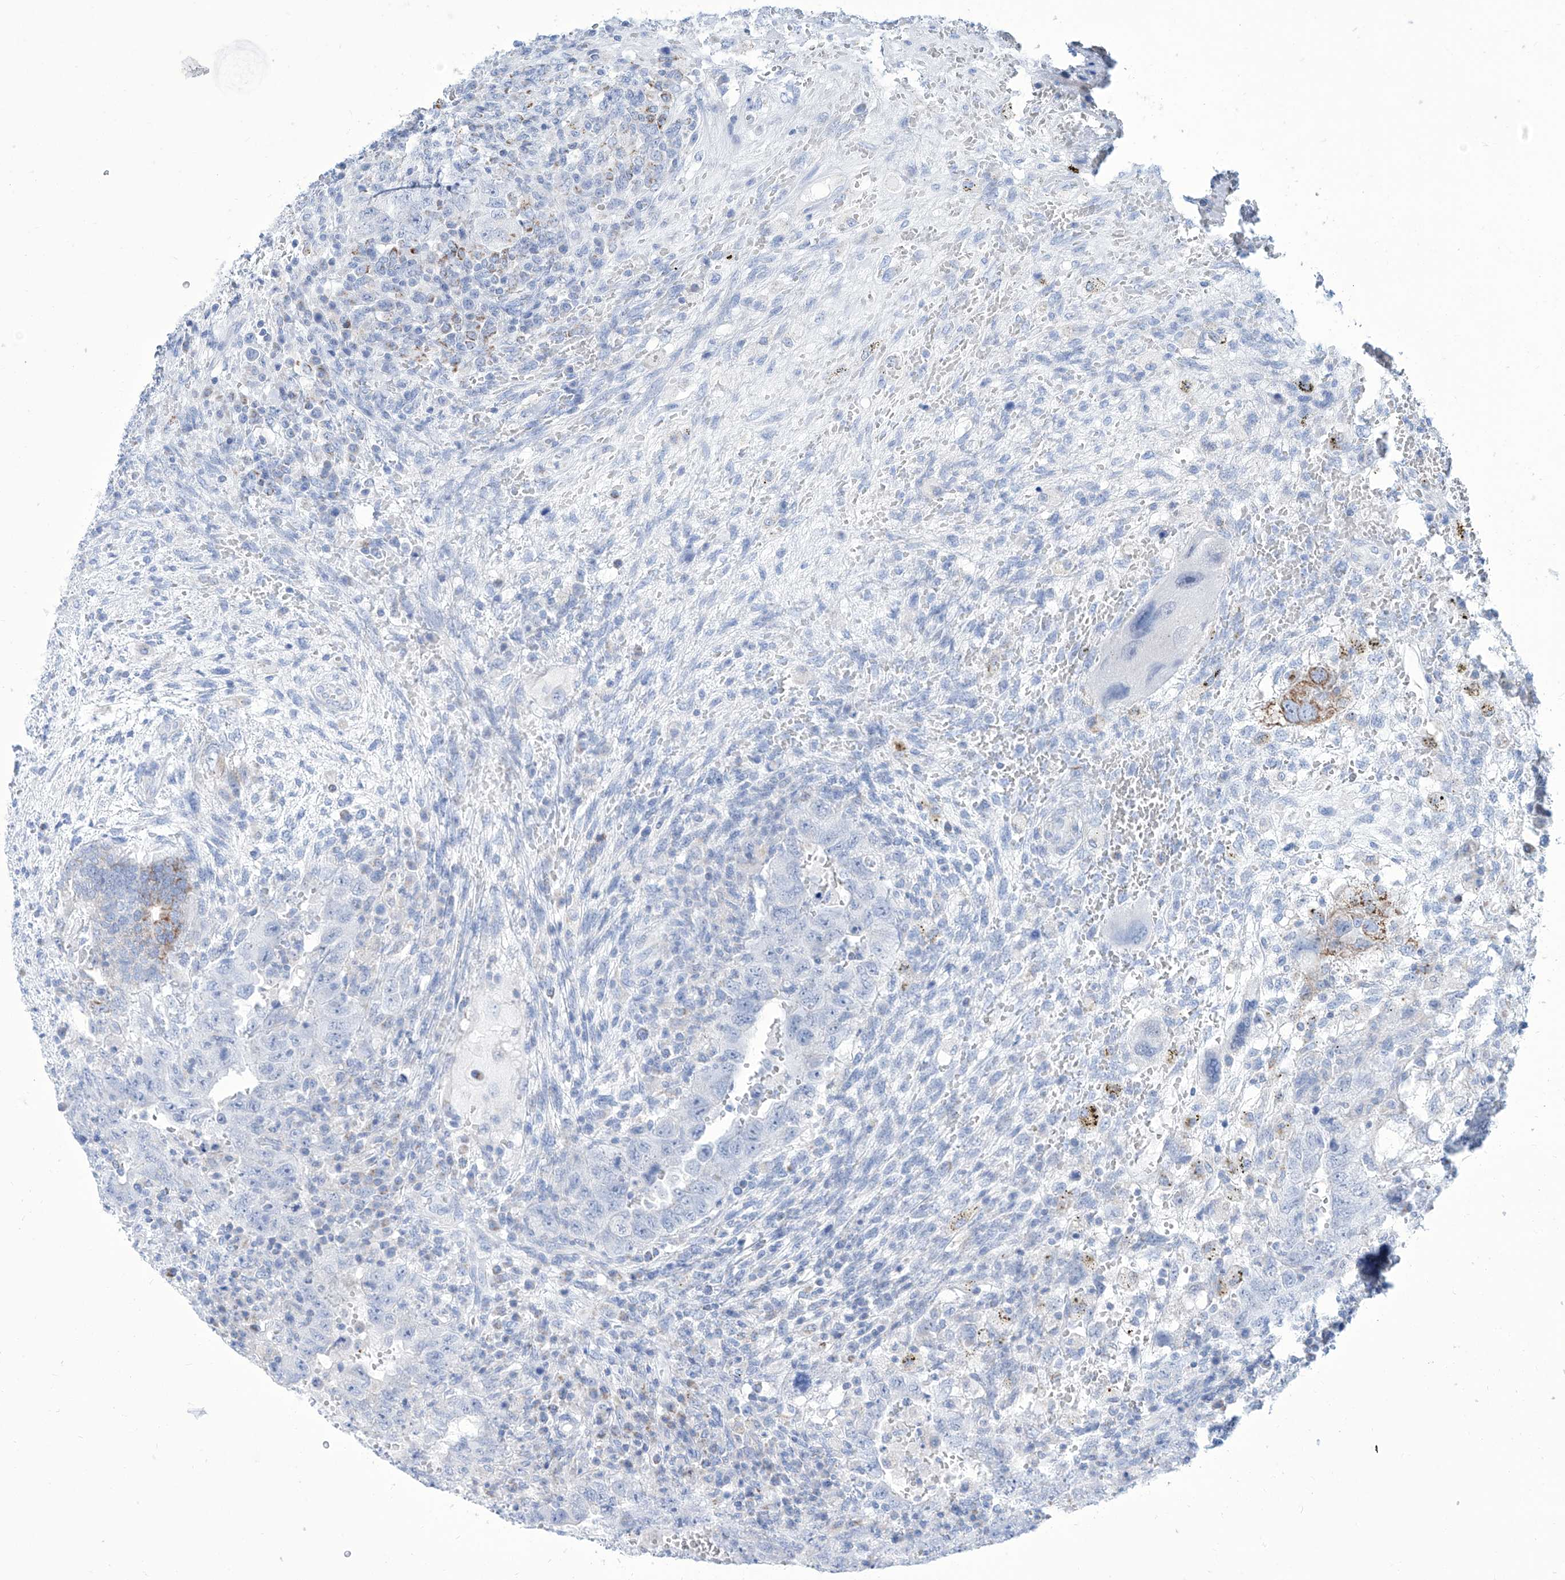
{"staining": {"intensity": "moderate", "quantity": "<25%", "location": "cytoplasmic/membranous"}, "tissue": "testis cancer", "cell_type": "Tumor cells", "image_type": "cancer", "snomed": [{"axis": "morphology", "description": "Carcinoma, Embryonal, NOS"}, {"axis": "topography", "description": "Testis"}], "caption": "Brown immunohistochemical staining in human testis cancer (embryonal carcinoma) demonstrates moderate cytoplasmic/membranous expression in approximately <25% of tumor cells.", "gene": "ALDH6A1", "patient": {"sex": "male", "age": 26}}